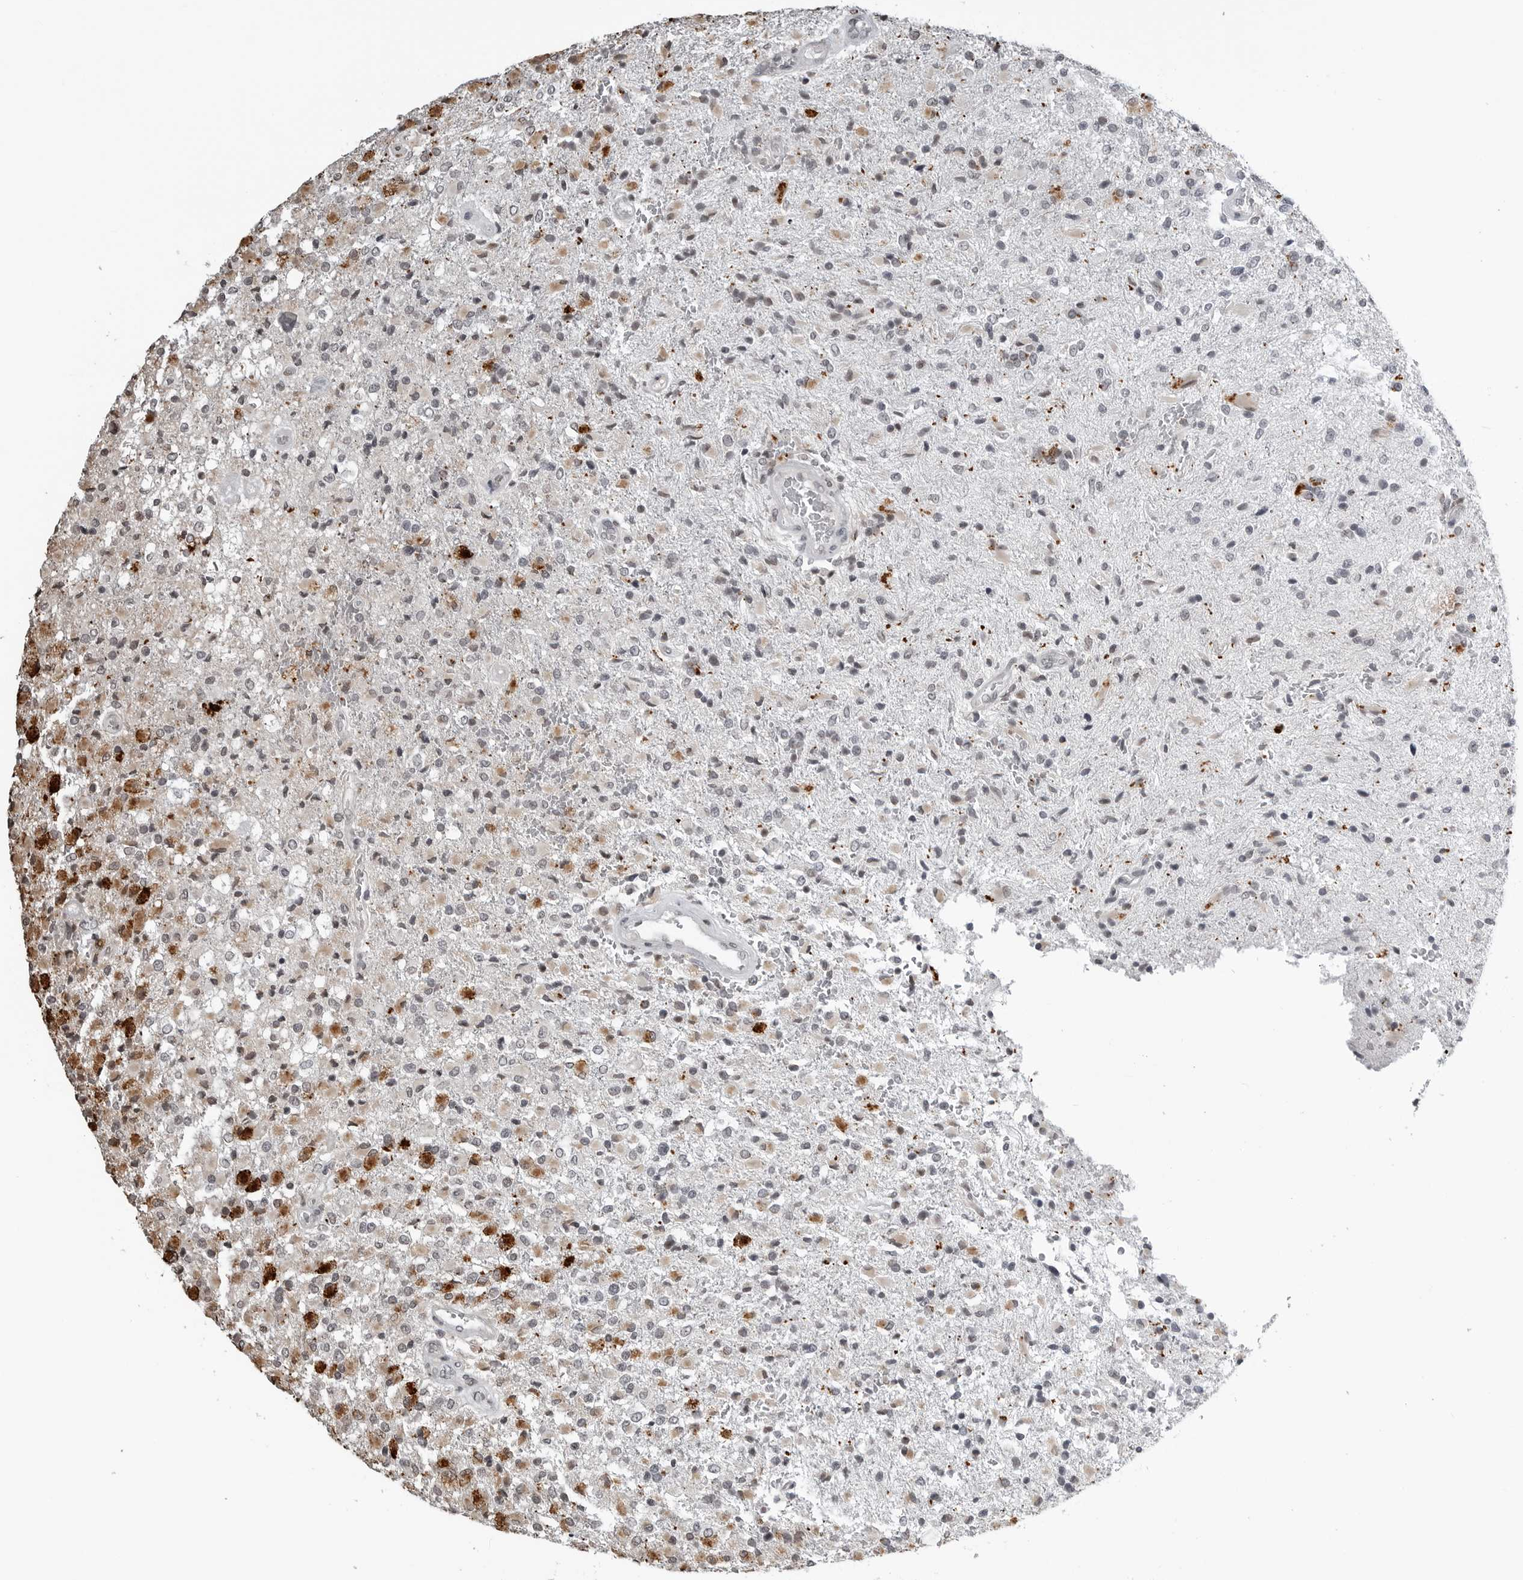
{"staining": {"intensity": "negative", "quantity": "none", "location": "none"}, "tissue": "glioma", "cell_type": "Tumor cells", "image_type": "cancer", "snomed": [{"axis": "morphology", "description": "Glioma, malignant, High grade"}, {"axis": "topography", "description": "Brain"}], "caption": "High magnification brightfield microscopy of glioma stained with DAB (3,3'-diaminobenzidine) (brown) and counterstained with hematoxylin (blue): tumor cells show no significant positivity.", "gene": "CXCR5", "patient": {"sex": "male", "age": 71}}